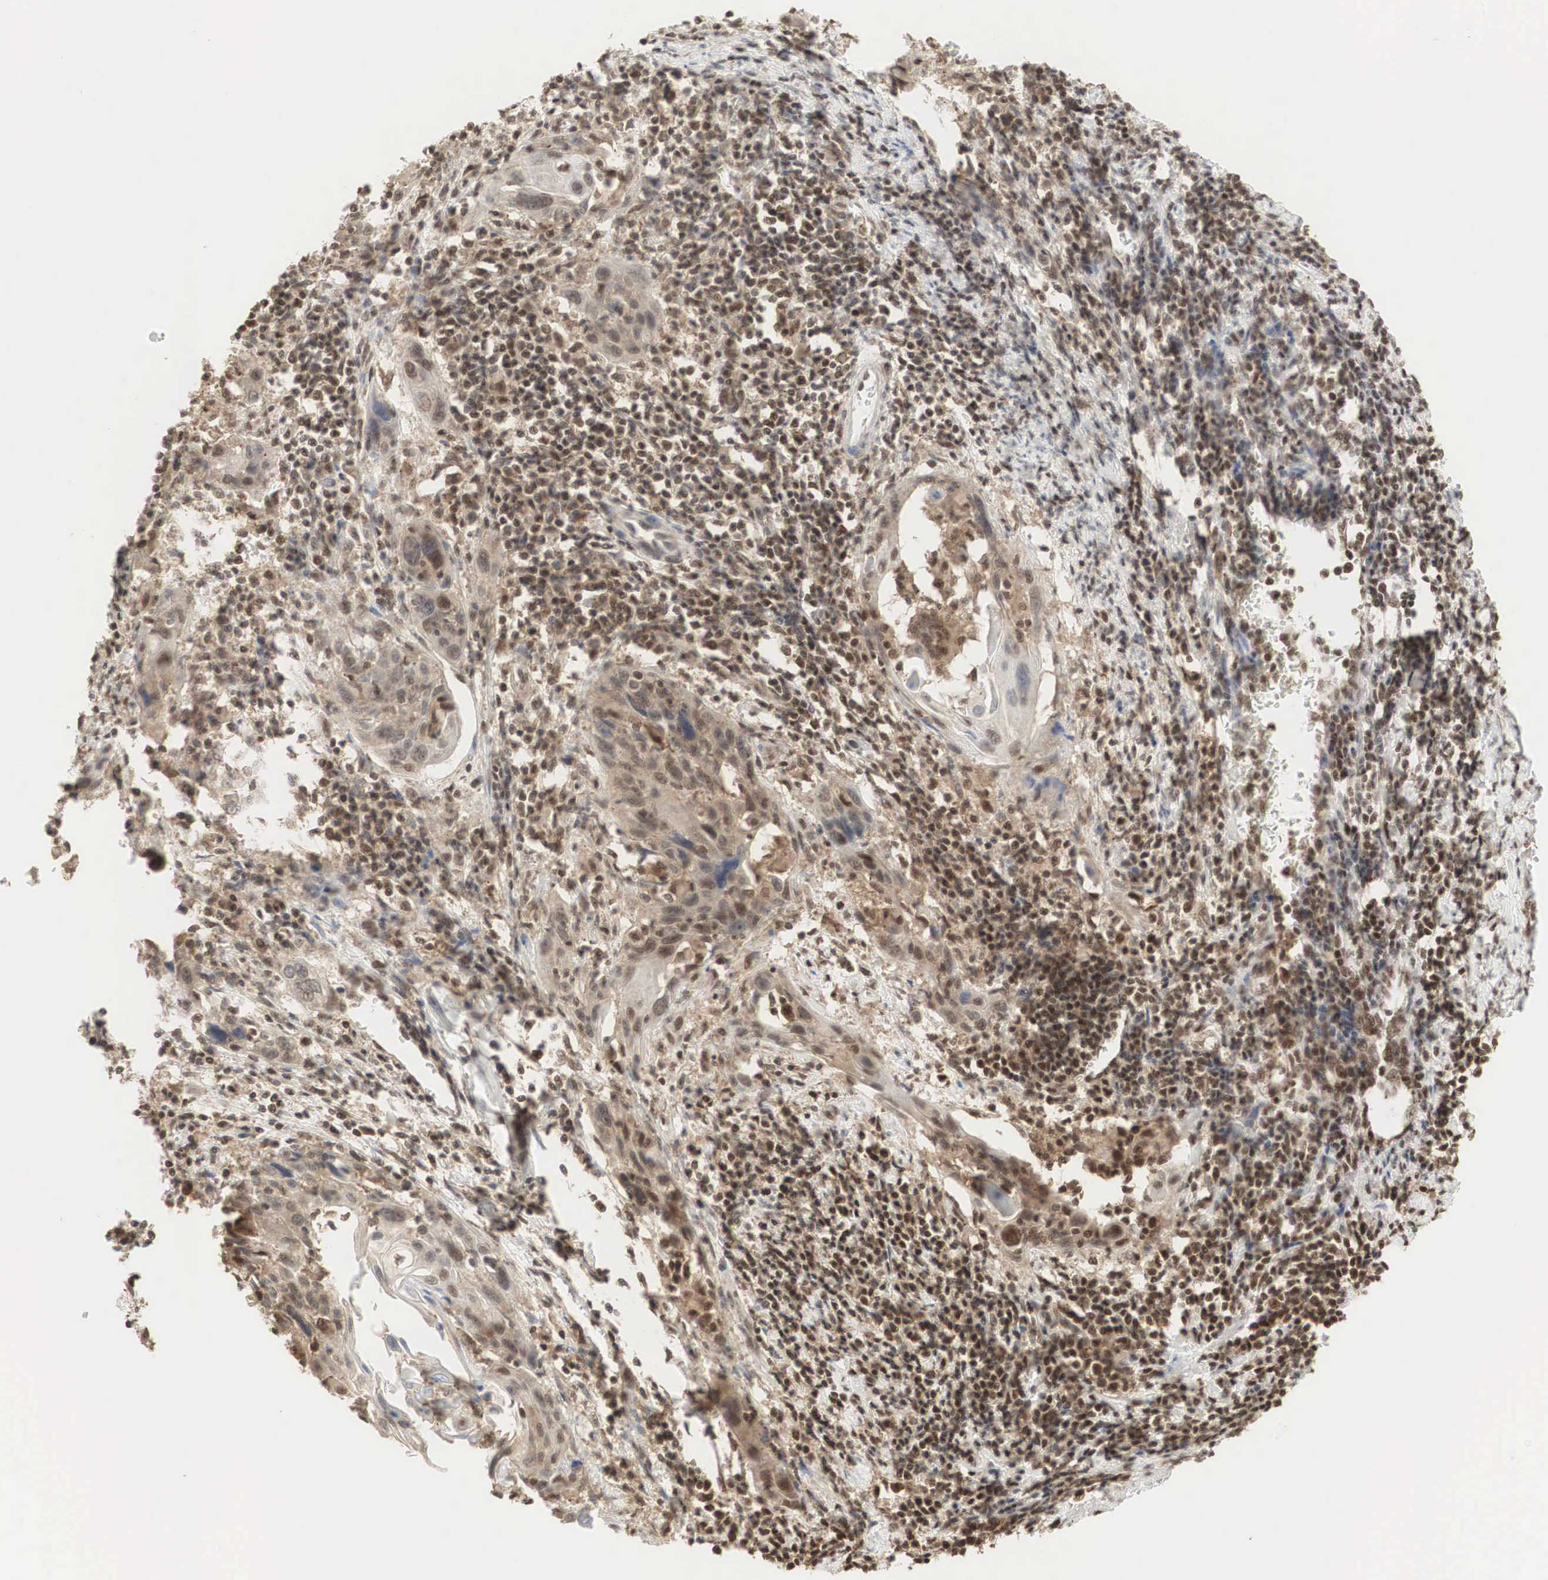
{"staining": {"intensity": "moderate", "quantity": ">75%", "location": "cytoplasmic/membranous,nuclear"}, "tissue": "cervical cancer", "cell_type": "Tumor cells", "image_type": "cancer", "snomed": [{"axis": "morphology", "description": "Squamous cell carcinoma, NOS"}, {"axis": "topography", "description": "Cervix"}], "caption": "This is an image of IHC staining of squamous cell carcinoma (cervical), which shows moderate expression in the cytoplasmic/membranous and nuclear of tumor cells.", "gene": "RNF113A", "patient": {"sex": "female", "age": 54}}